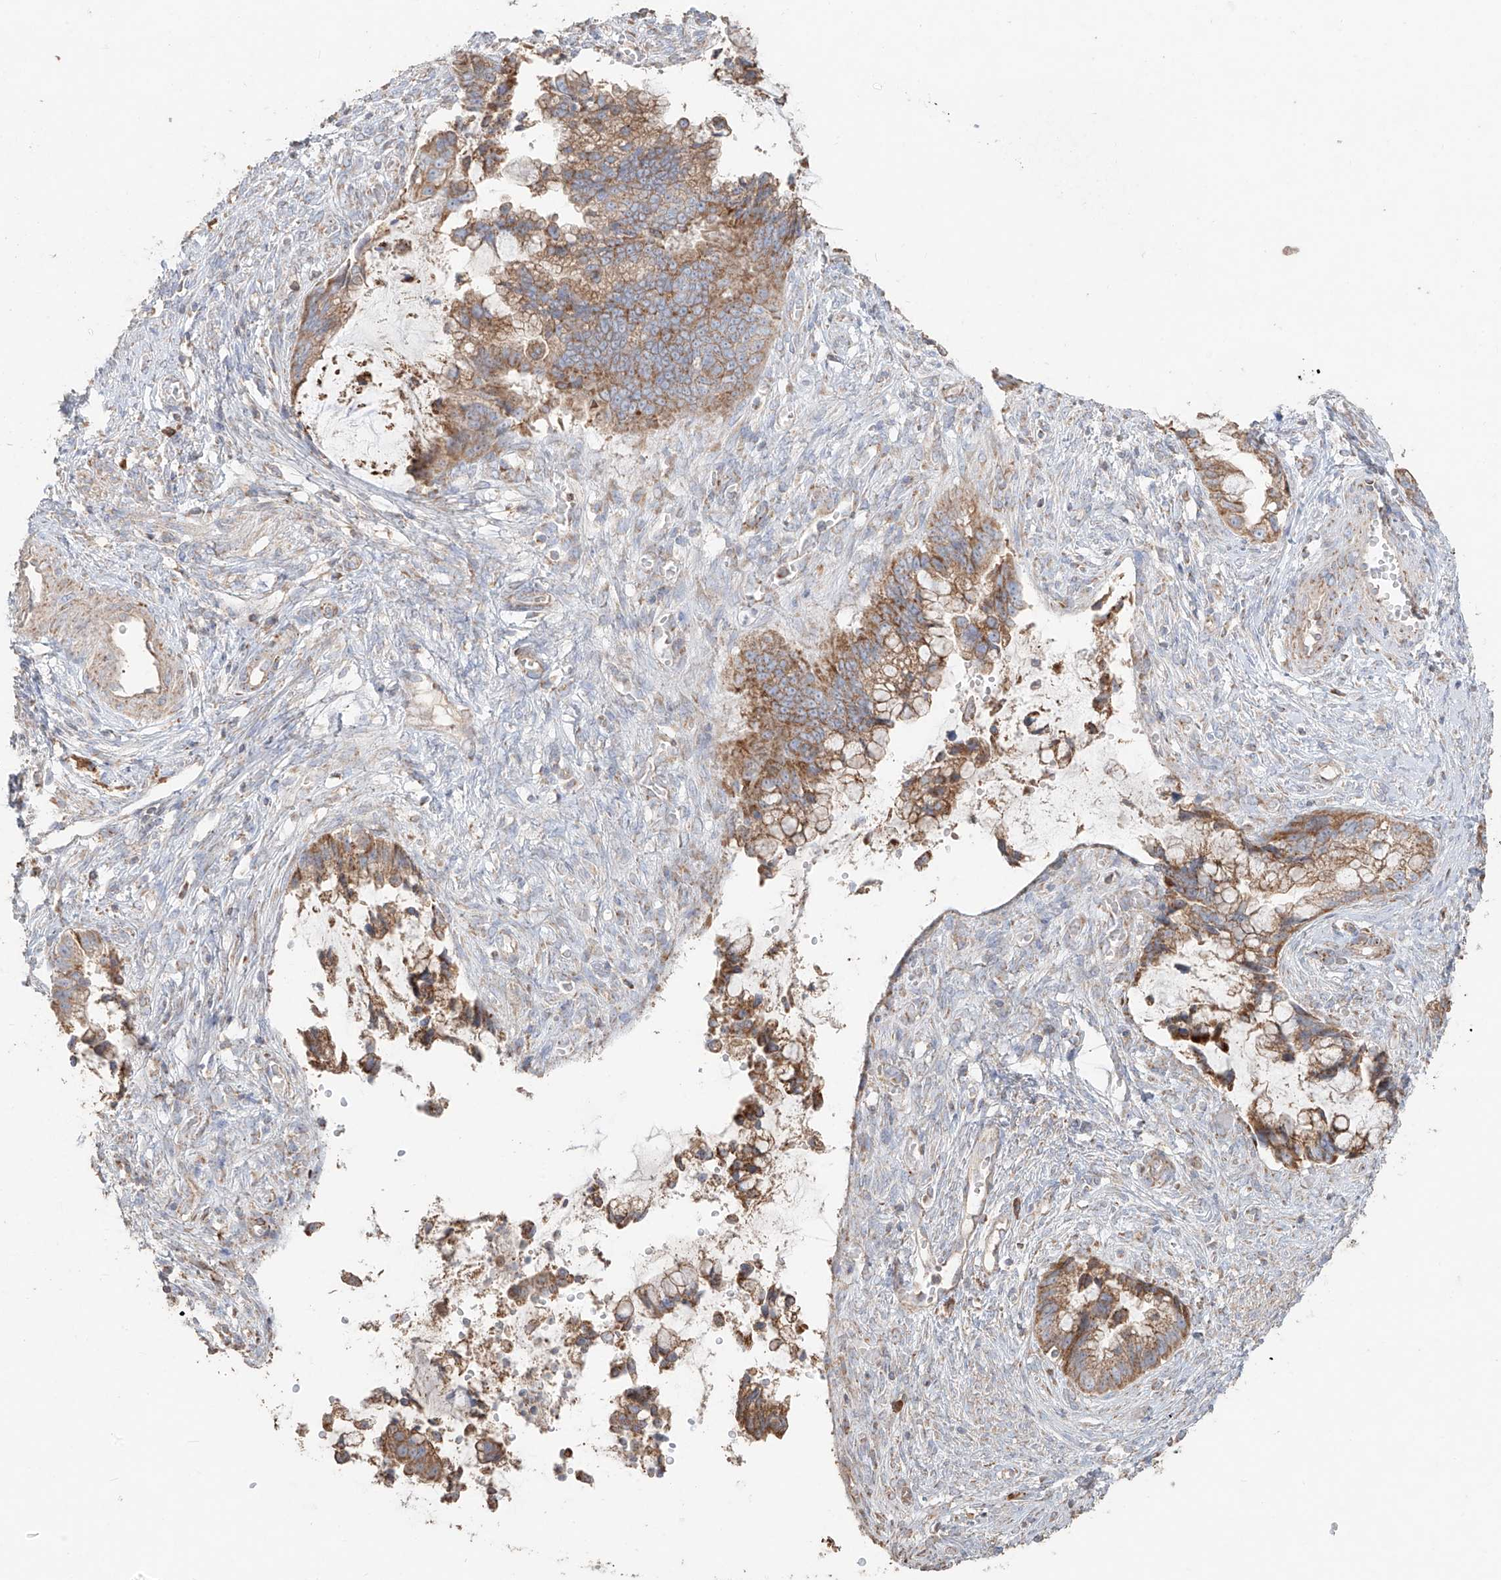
{"staining": {"intensity": "moderate", "quantity": ">75%", "location": "cytoplasmic/membranous"}, "tissue": "cervical cancer", "cell_type": "Tumor cells", "image_type": "cancer", "snomed": [{"axis": "morphology", "description": "Adenocarcinoma, NOS"}, {"axis": "topography", "description": "Cervix"}], "caption": "Human cervical cancer stained with a protein marker displays moderate staining in tumor cells.", "gene": "COLGALT2", "patient": {"sex": "female", "age": 44}}